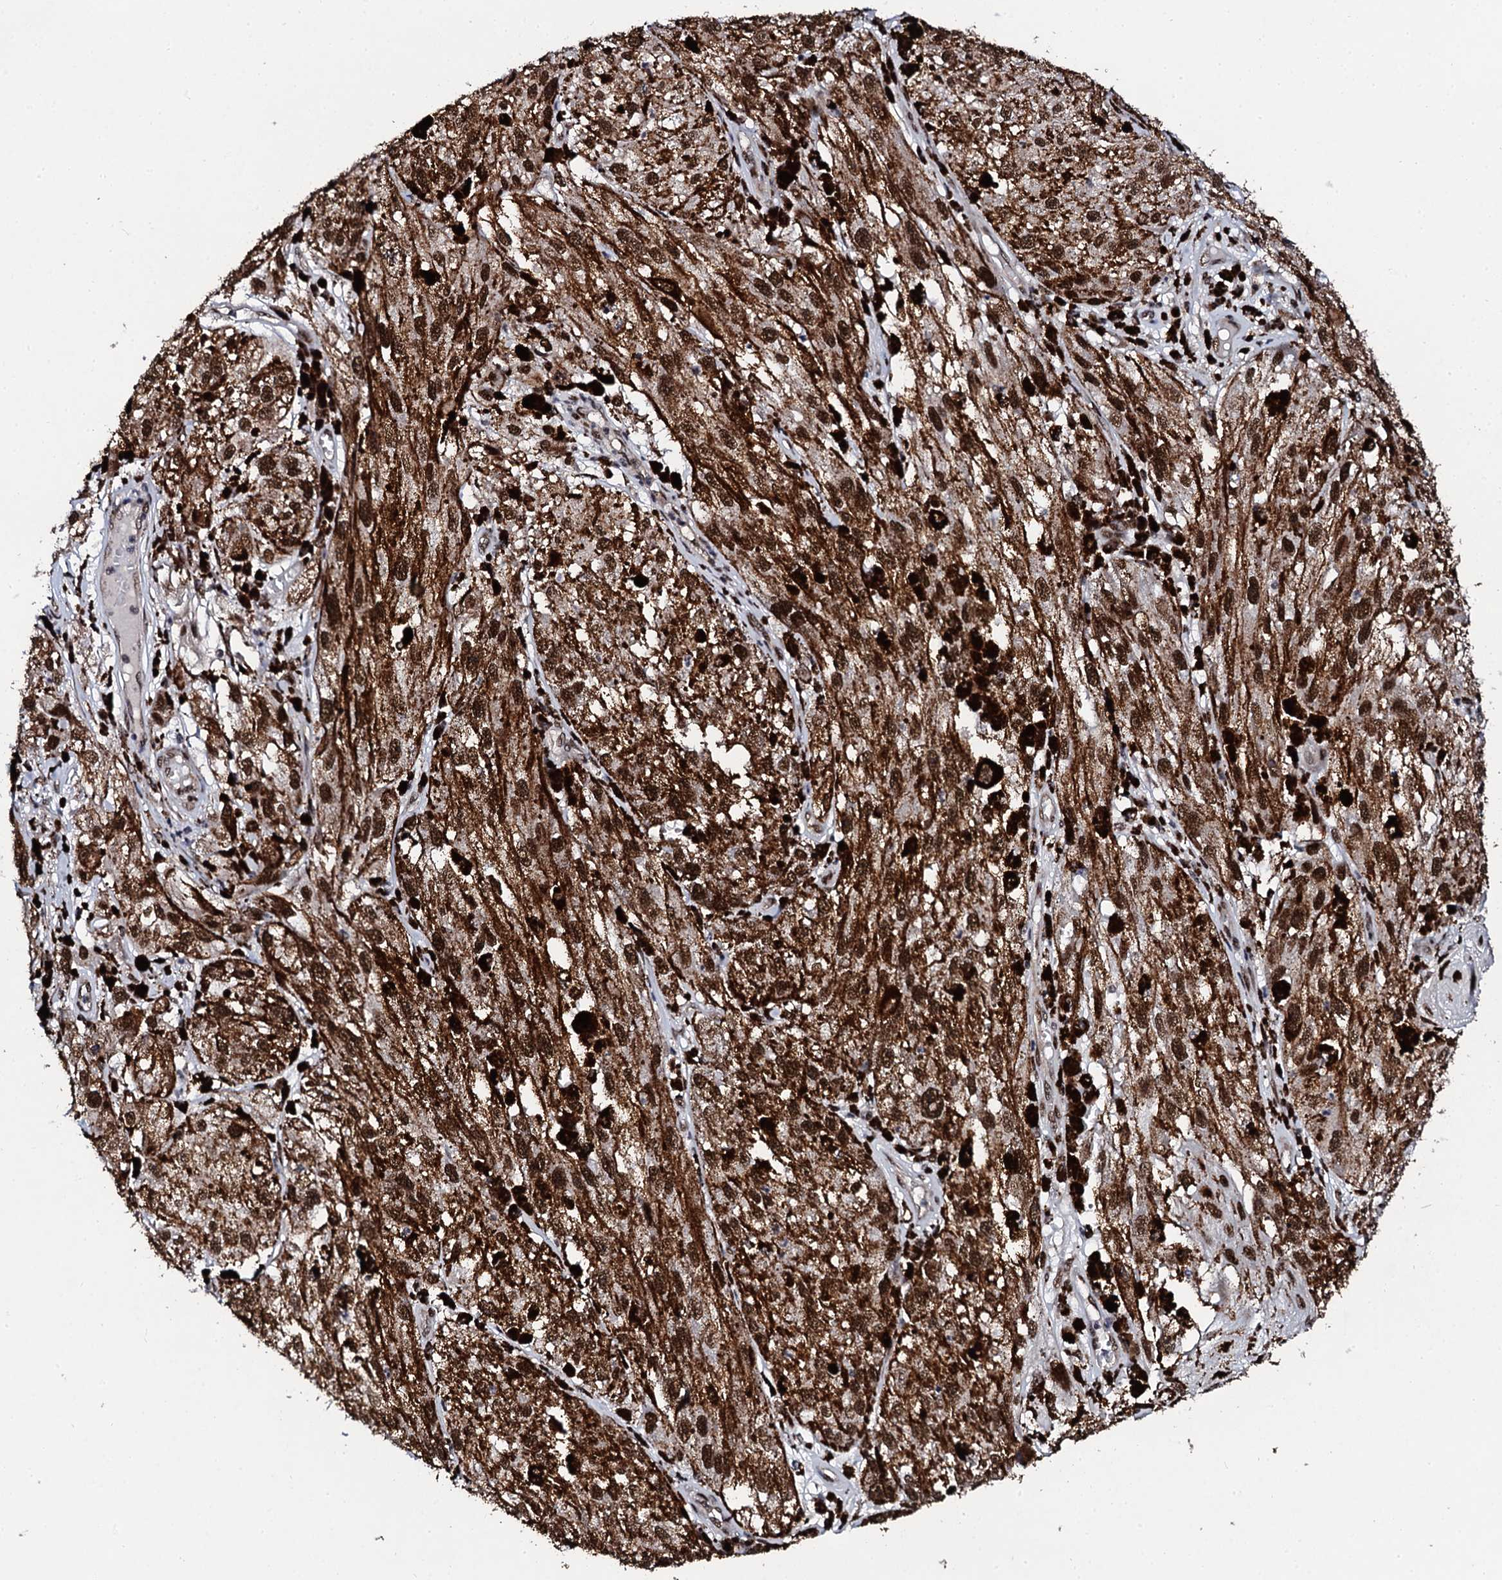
{"staining": {"intensity": "strong", "quantity": ">75%", "location": "cytoplasmic/membranous,nuclear"}, "tissue": "melanoma", "cell_type": "Tumor cells", "image_type": "cancer", "snomed": [{"axis": "morphology", "description": "Malignant melanoma, NOS"}, {"axis": "topography", "description": "Skin"}], "caption": "A brown stain shows strong cytoplasmic/membranous and nuclear positivity of a protein in malignant melanoma tumor cells.", "gene": "CSTF3", "patient": {"sex": "male", "age": 88}}